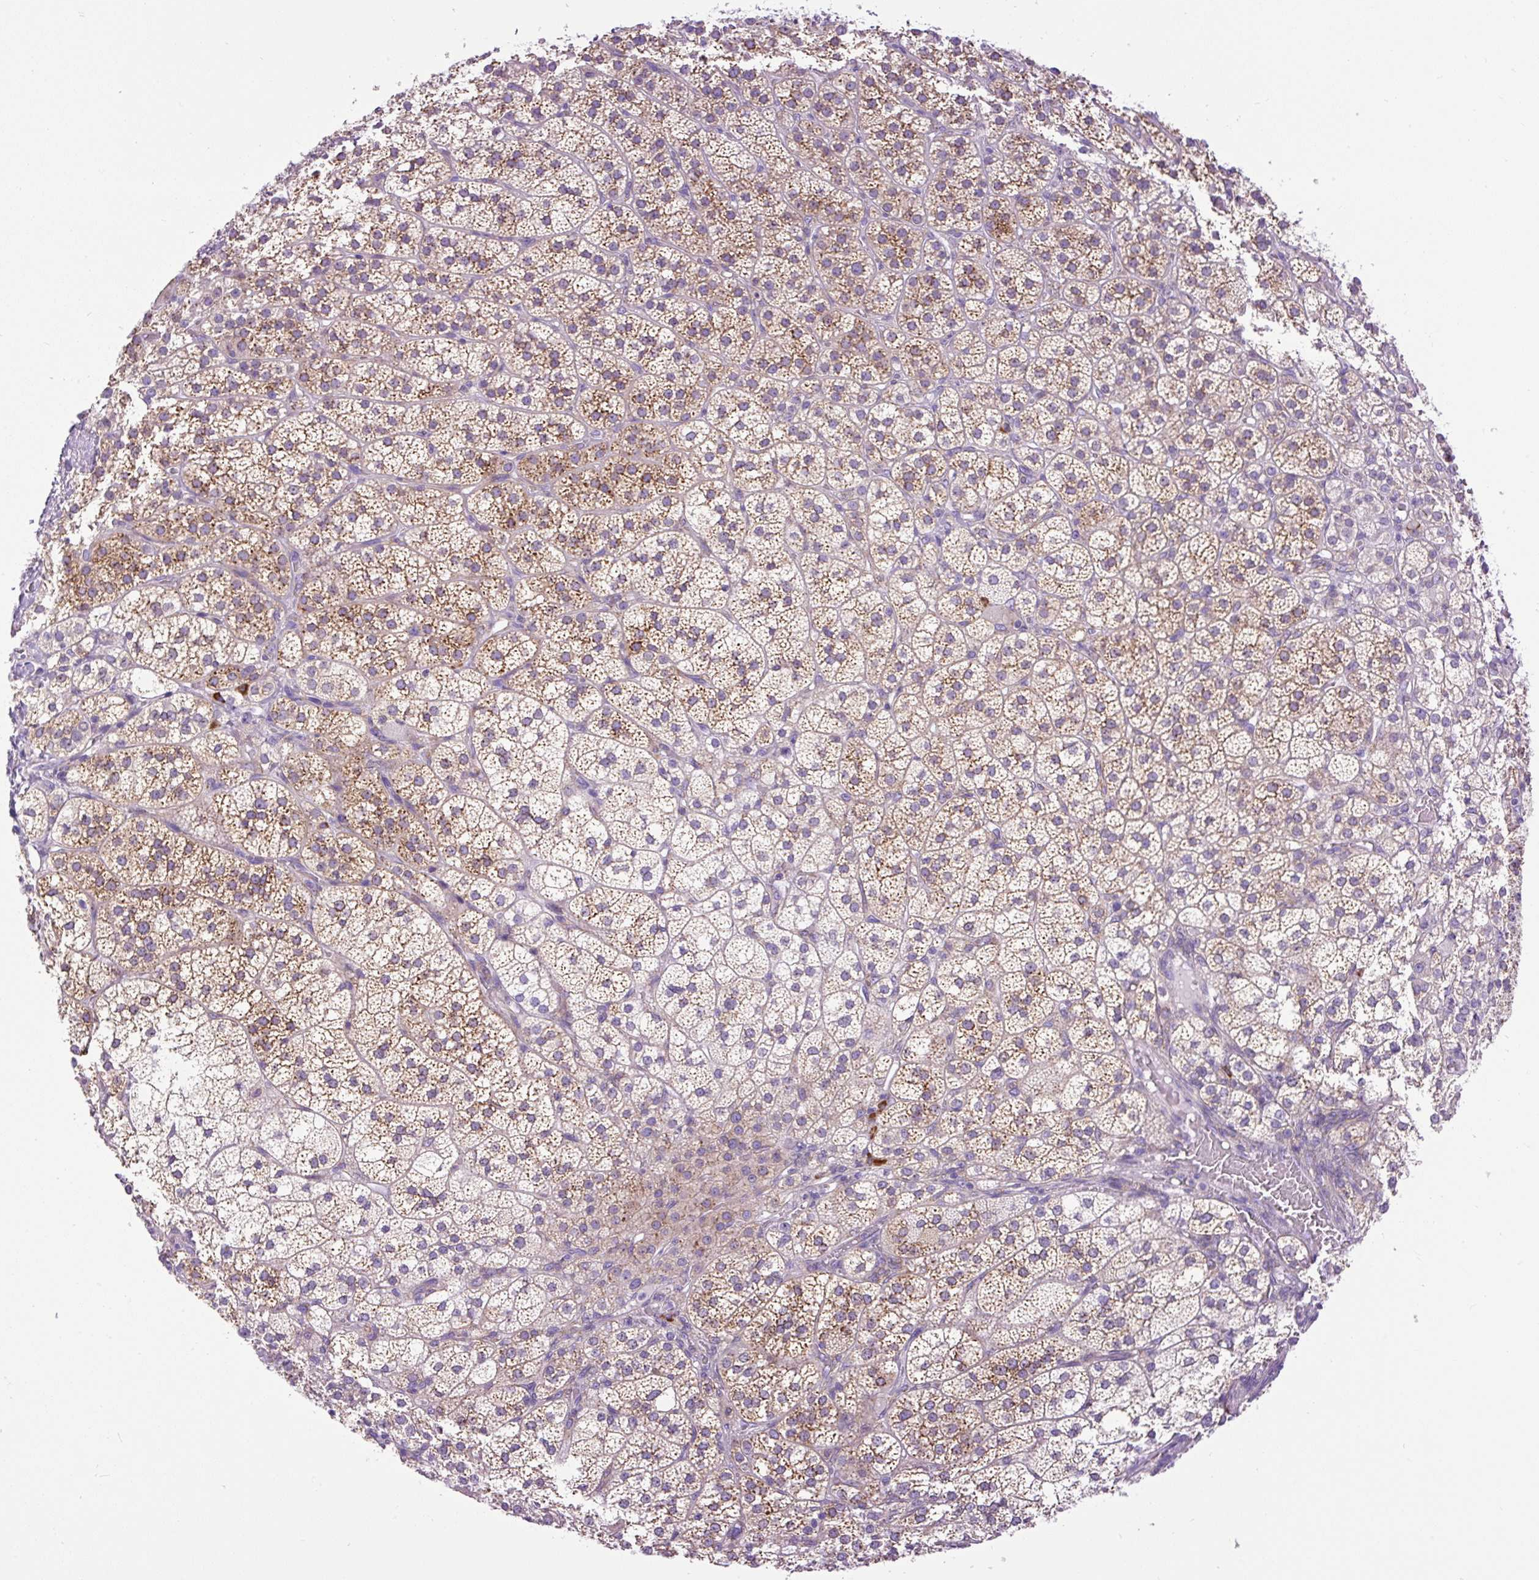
{"staining": {"intensity": "moderate", "quantity": ">75%", "location": "cytoplasmic/membranous"}, "tissue": "adrenal gland", "cell_type": "Glandular cells", "image_type": "normal", "snomed": [{"axis": "morphology", "description": "Normal tissue, NOS"}, {"axis": "topography", "description": "Adrenal gland"}], "caption": "This micrograph shows immunohistochemistry staining of unremarkable human adrenal gland, with medium moderate cytoplasmic/membranous staining in approximately >75% of glandular cells.", "gene": "DDOST", "patient": {"sex": "female", "age": 60}}